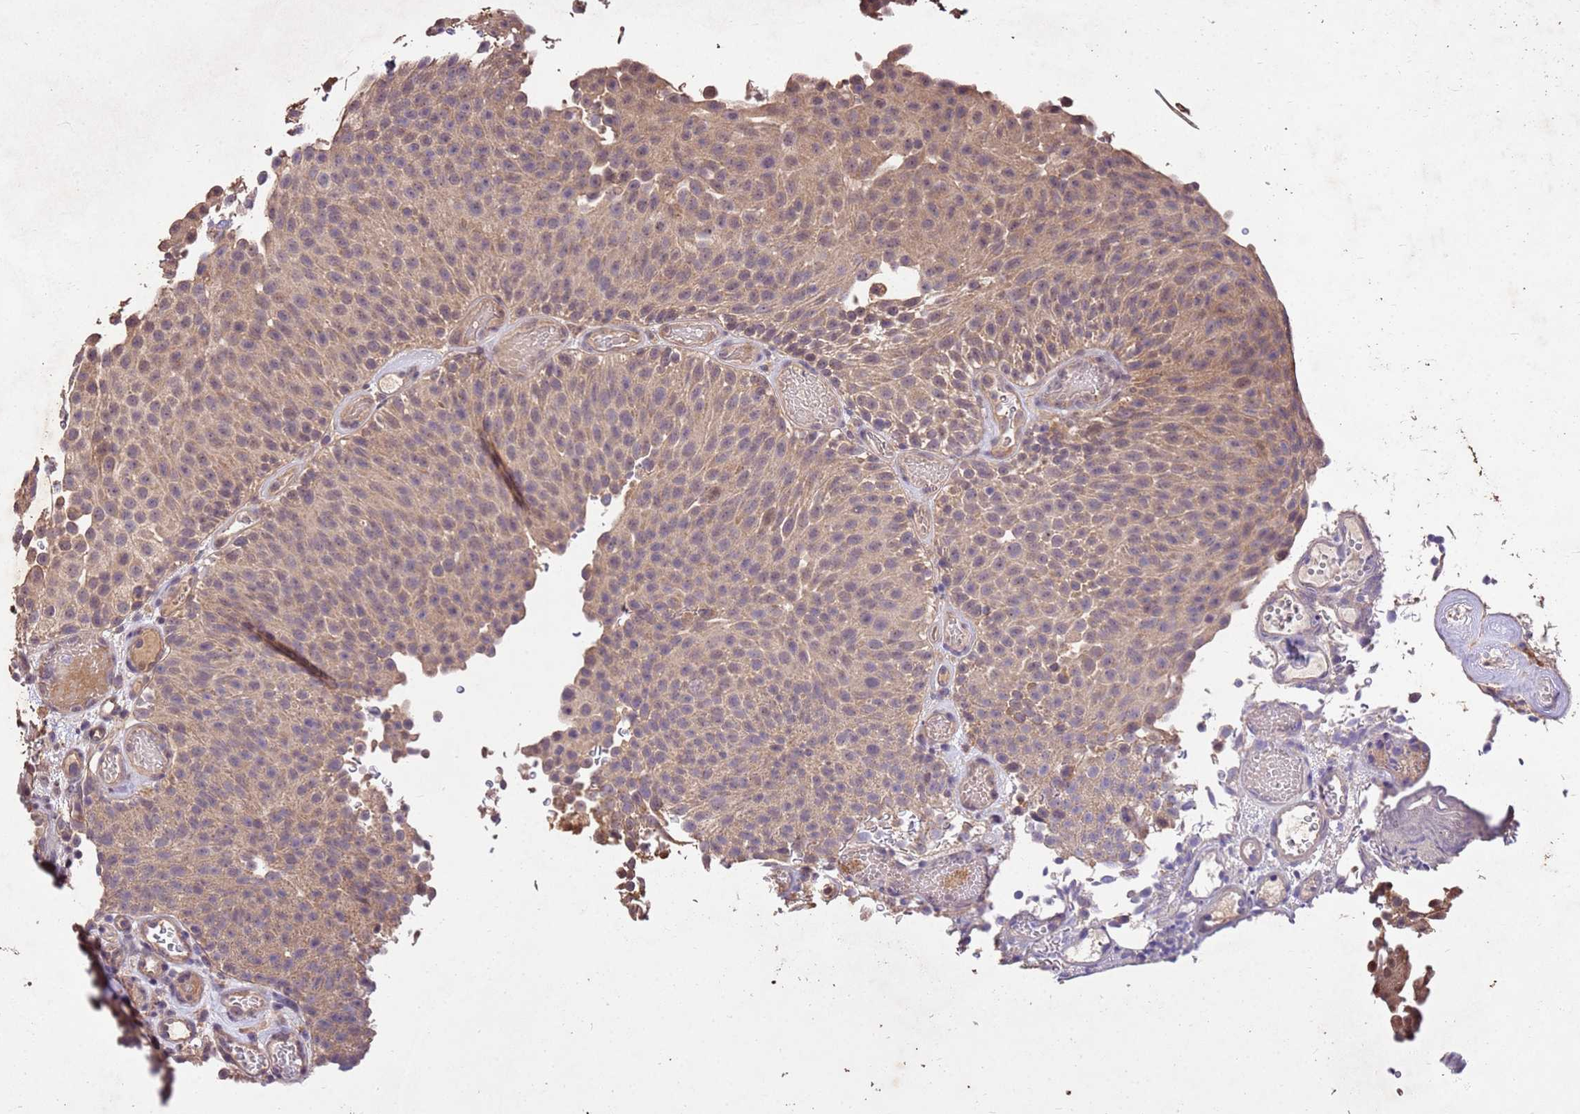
{"staining": {"intensity": "weak", "quantity": ">75%", "location": "cytoplasmic/membranous,nuclear"}, "tissue": "urothelial cancer", "cell_type": "Tumor cells", "image_type": "cancer", "snomed": [{"axis": "morphology", "description": "Urothelial carcinoma, Low grade"}, {"axis": "topography", "description": "Urinary bladder"}], "caption": "Immunohistochemical staining of human urothelial cancer demonstrates weak cytoplasmic/membranous and nuclear protein staining in about >75% of tumor cells.", "gene": "TOR4A", "patient": {"sex": "male", "age": 78}}